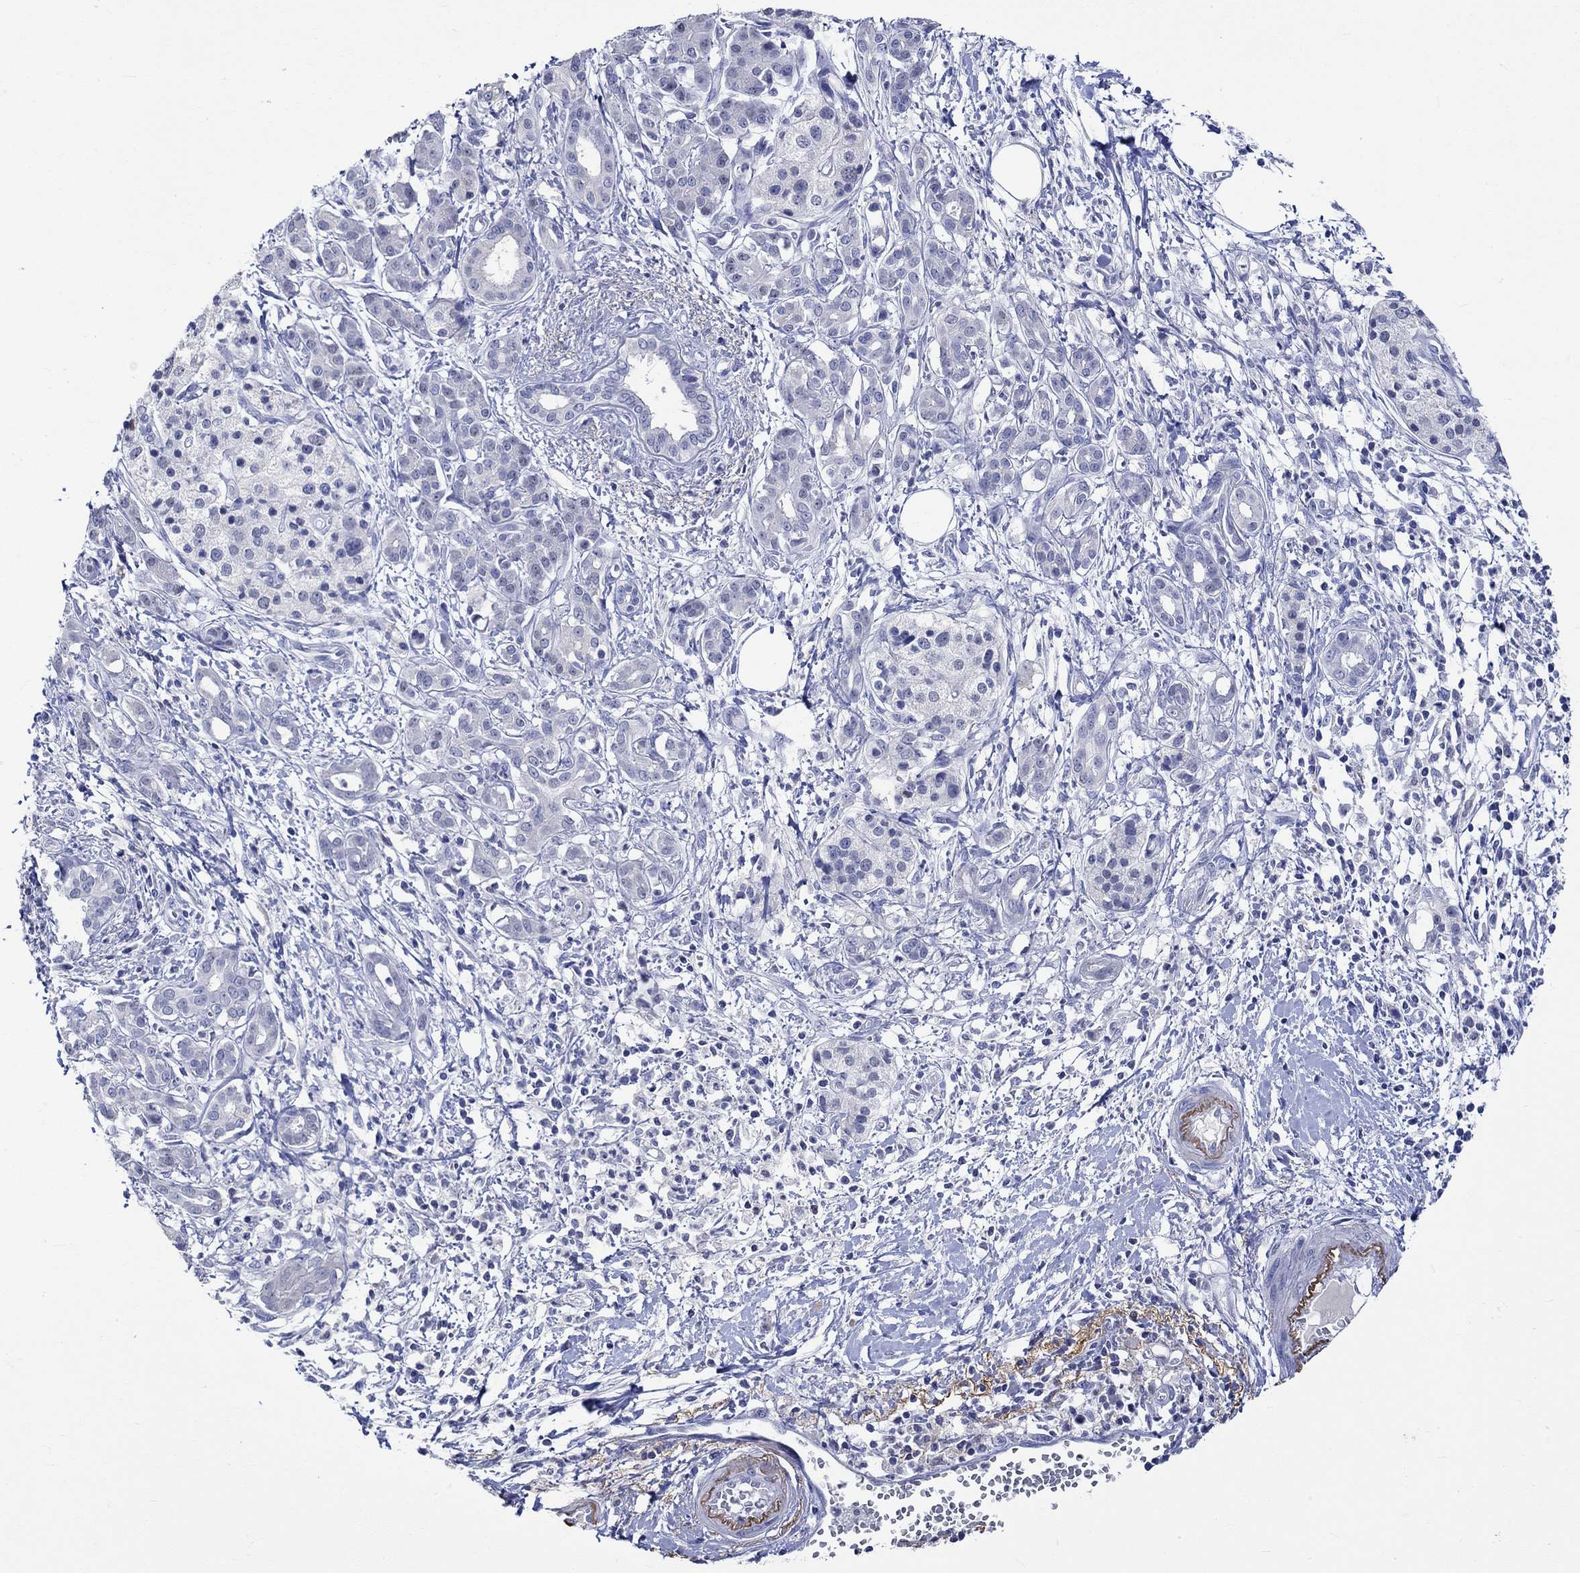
{"staining": {"intensity": "negative", "quantity": "none", "location": "none"}, "tissue": "pancreatic cancer", "cell_type": "Tumor cells", "image_type": "cancer", "snomed": [{"axis": "morphology", "description": "Adenocarcinoma, NOS"}, {"axis": "topography", "description": "Pancreas"}], "caption": "Immunohistochemical staining of human pancreatic cancer reveals no significant positivity in tumor cells. (Brightfield microscopy of DAB immunohistochemistry at high magnification).", "gene": "KLHL35", "patient": {"sex": "male", "age": 72}}